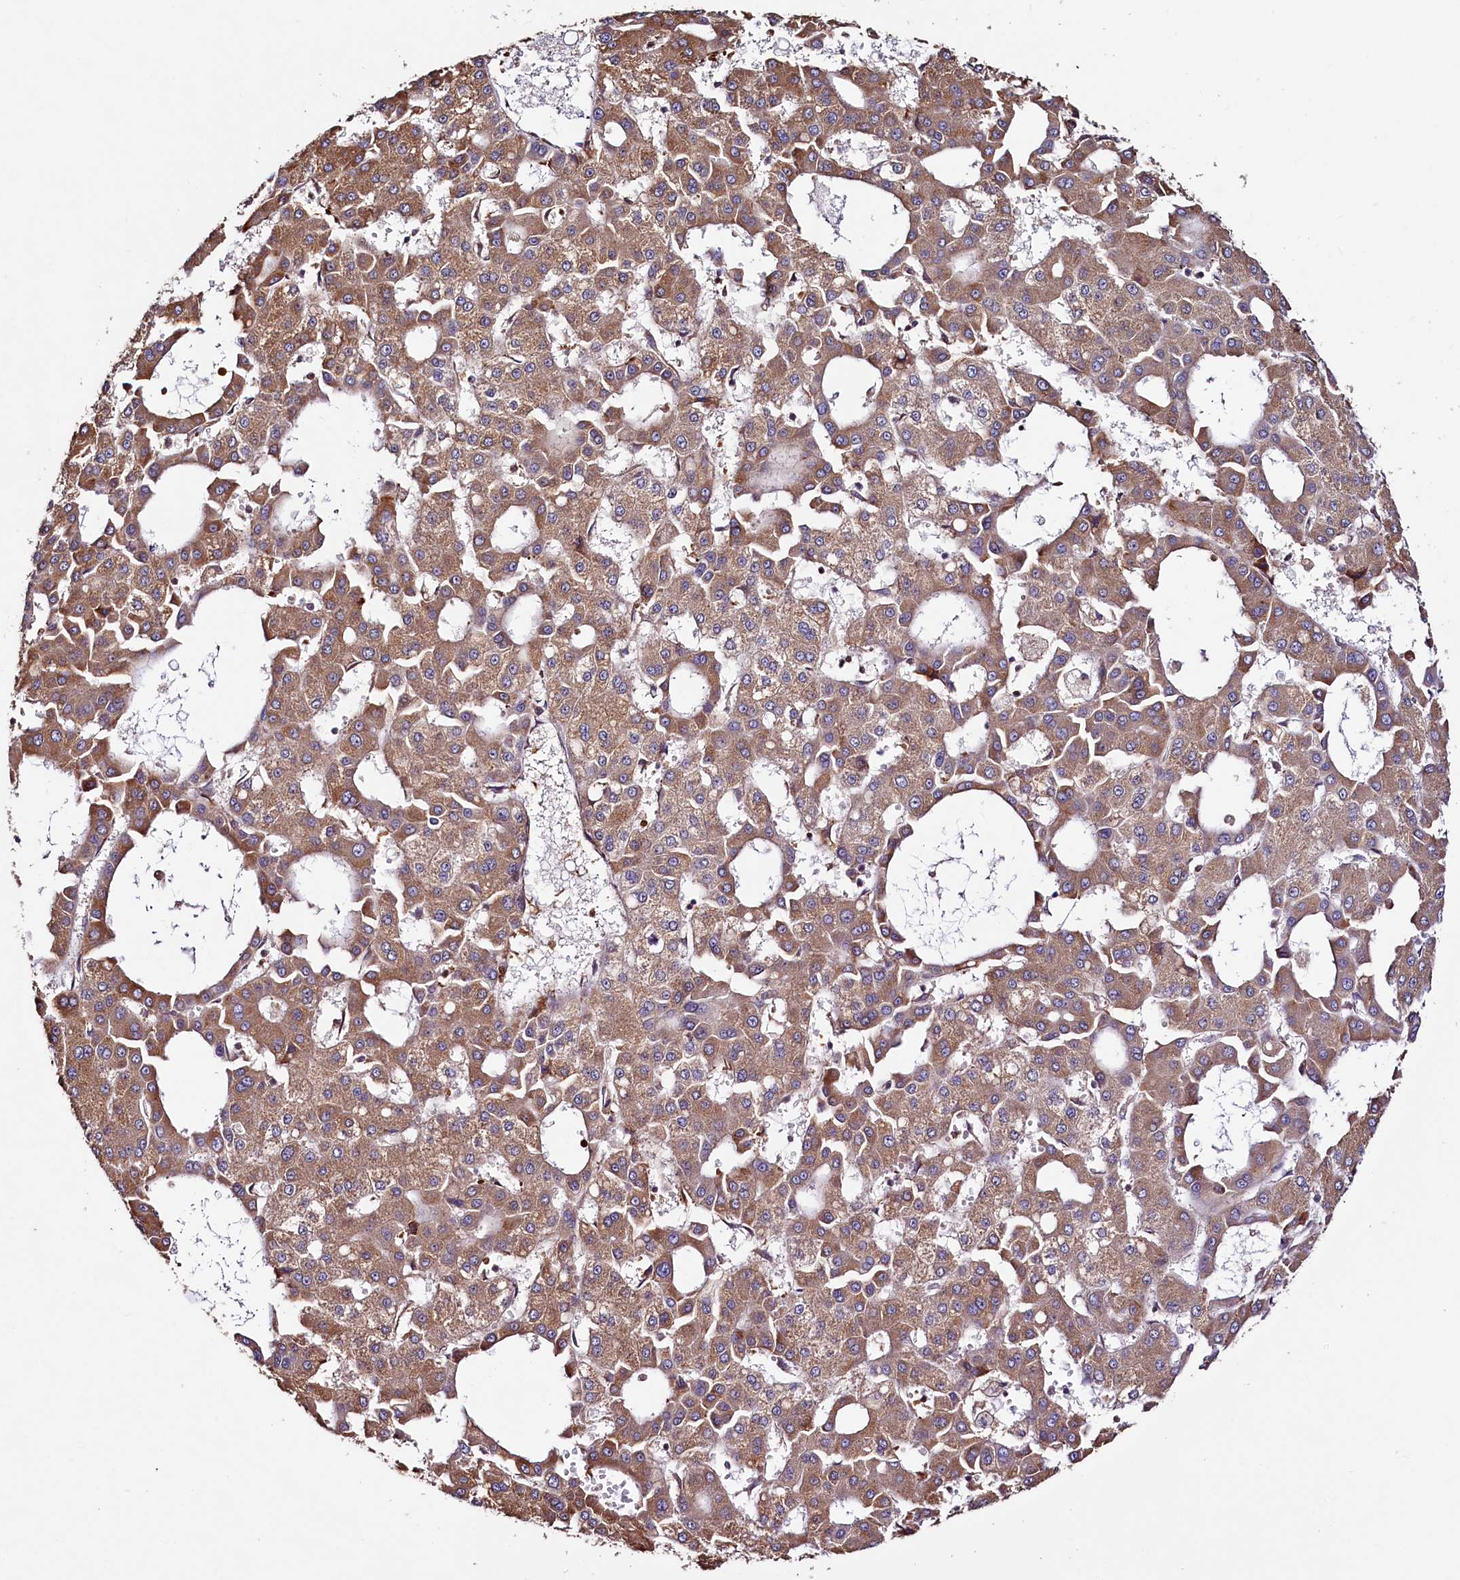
{"staining": {"intensity": "moderate", "quantity": ">75%", "location": "cytoplasmic/membranous"}, "tissue": "liver cancer", "cell_type": "Tumor cells", "image_type": "cancer", "snomed": [{"axis": "morphology", "description": "Carcinoma, Hepatocellular, NOS"}, {"axis": "topography", "description": "Liver"}], "caption": "This is a photomicrograph of immunohistochemistry staining of liver cancer, which shows moderate positivity in the cytoplasmic/membranous of tumor cells.", "gene": "C5orf15", "patient": {"sex": "male", "age": 47}}